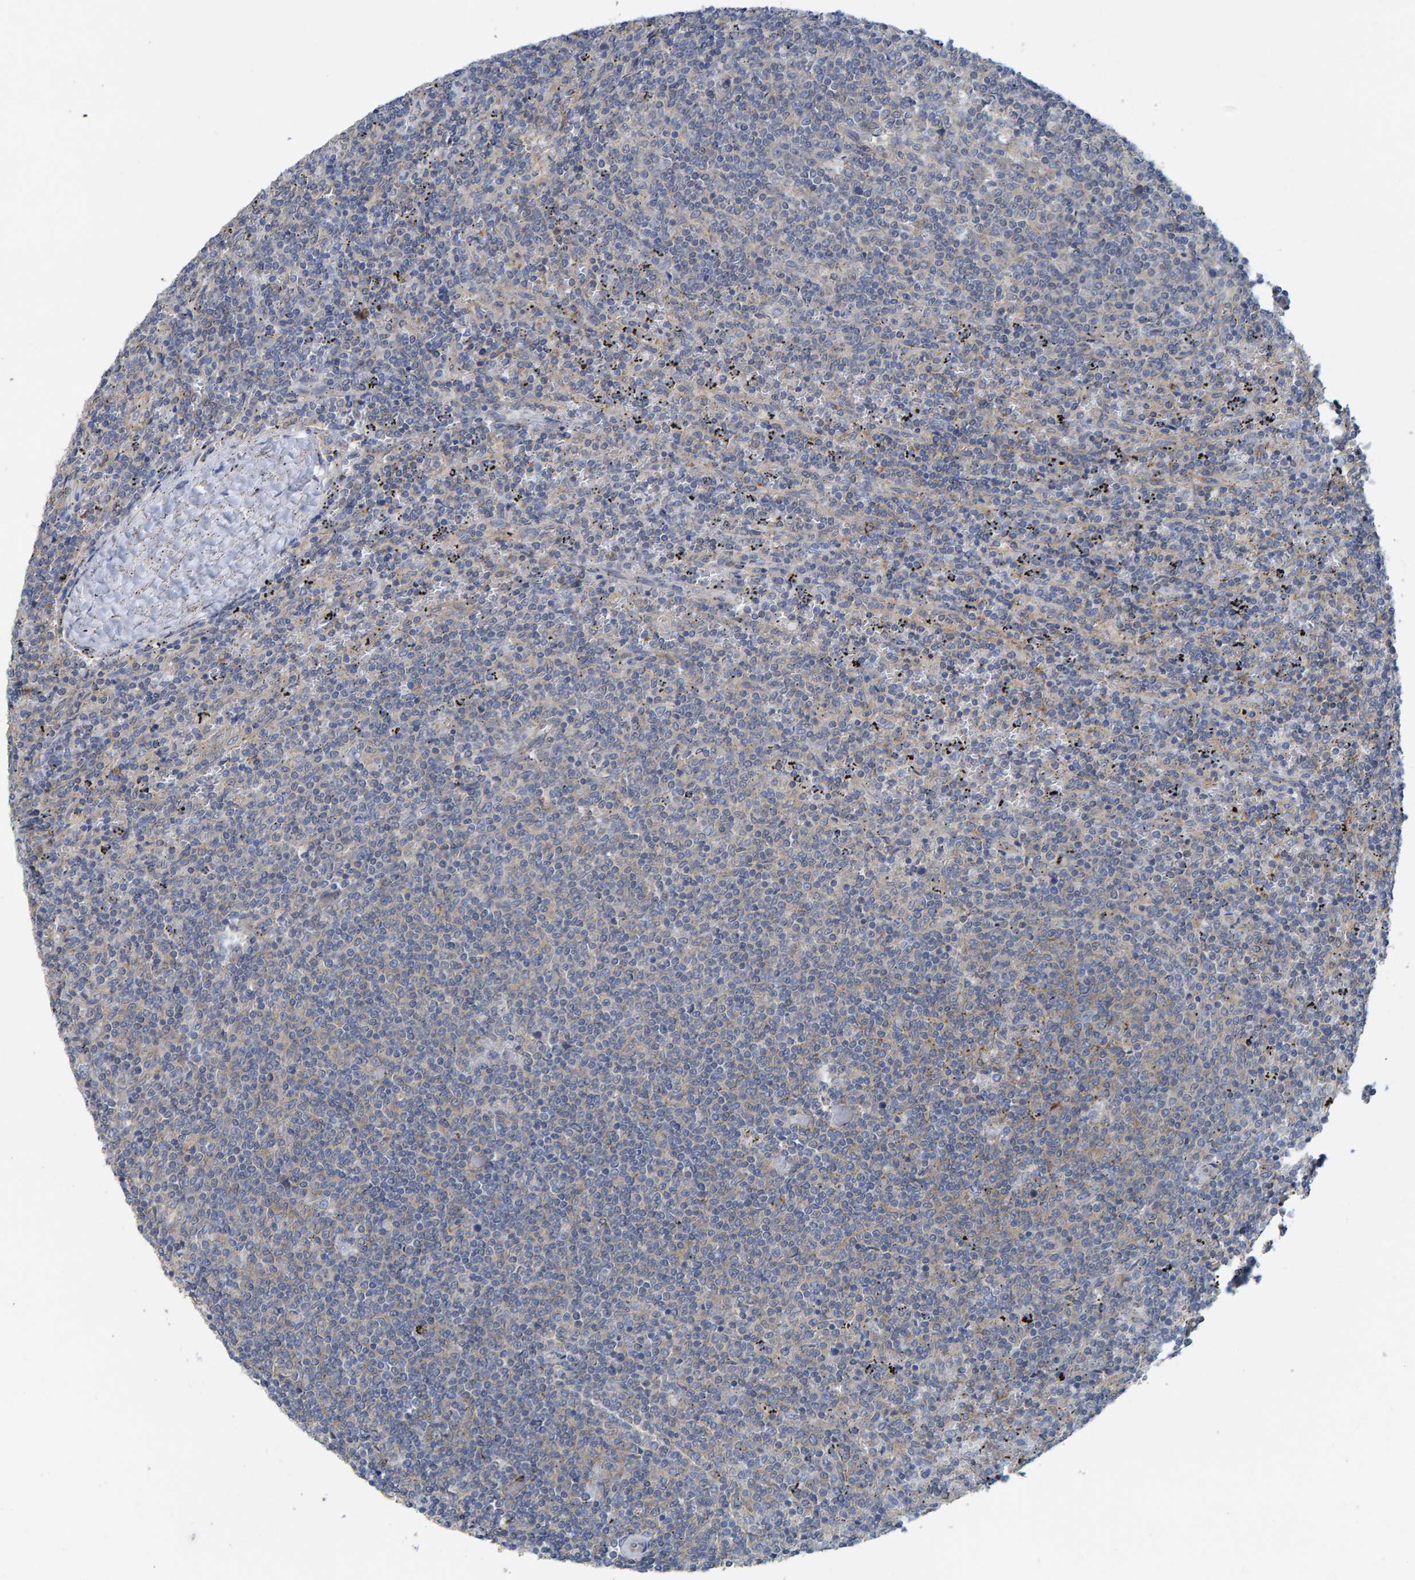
{"staining": {"intensity": "negative", "quantity": "none", "location": "none"}, "tissue": "lymphoma", "cell_type": "Tumor cells", "image_type": "cancer", "snomed": [{"axis": "morphology", "description": "Malignant lymphoma, non-Hodgkin's type, Low grade"}, {"axis": "topography", "description": "Spleen"}], "caption": "Tumor cells show no significant positivity in malignant lymphoma, non-Hodgkin's type (low-grade).", "gene": "LRSAM1", "patient": {"sex": "female", "age": 50}}